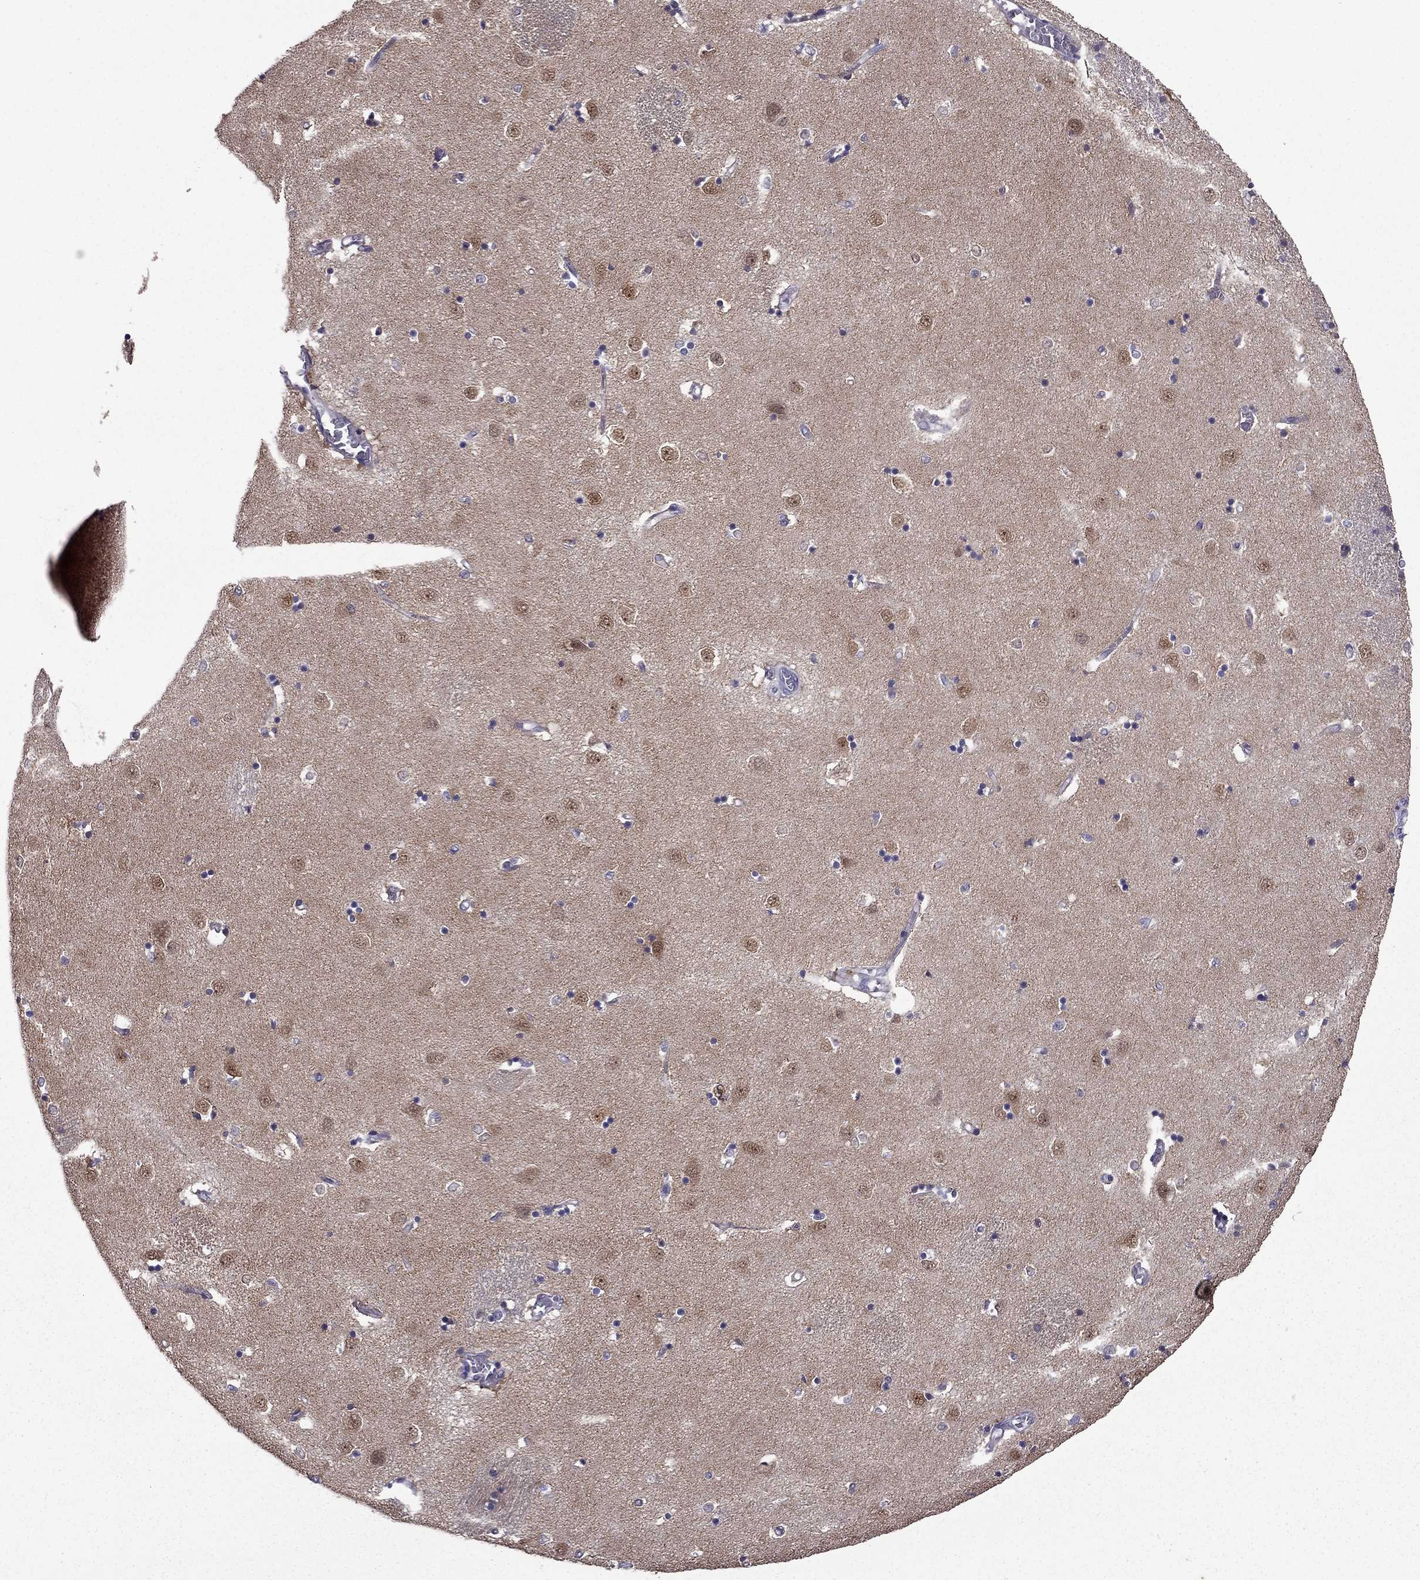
{"staining": {"intensity": "negative", "quantity": "none", "location": "none"}, "tissue": "caudate", "cell_type": "Glial cells", "image_type": "normal", "snomed": [{"axis": "morphology", "description": "Normal tissue, NOS"}, {"axis": "topography", "description": "Lateral ventricle wall"}], "caption": "Immunohistochemical staining of unremarkable human caudate shows no significant positivity in glial cells.", "gene": "CDK5", "patient": {"sex": "male", "age": 54}}